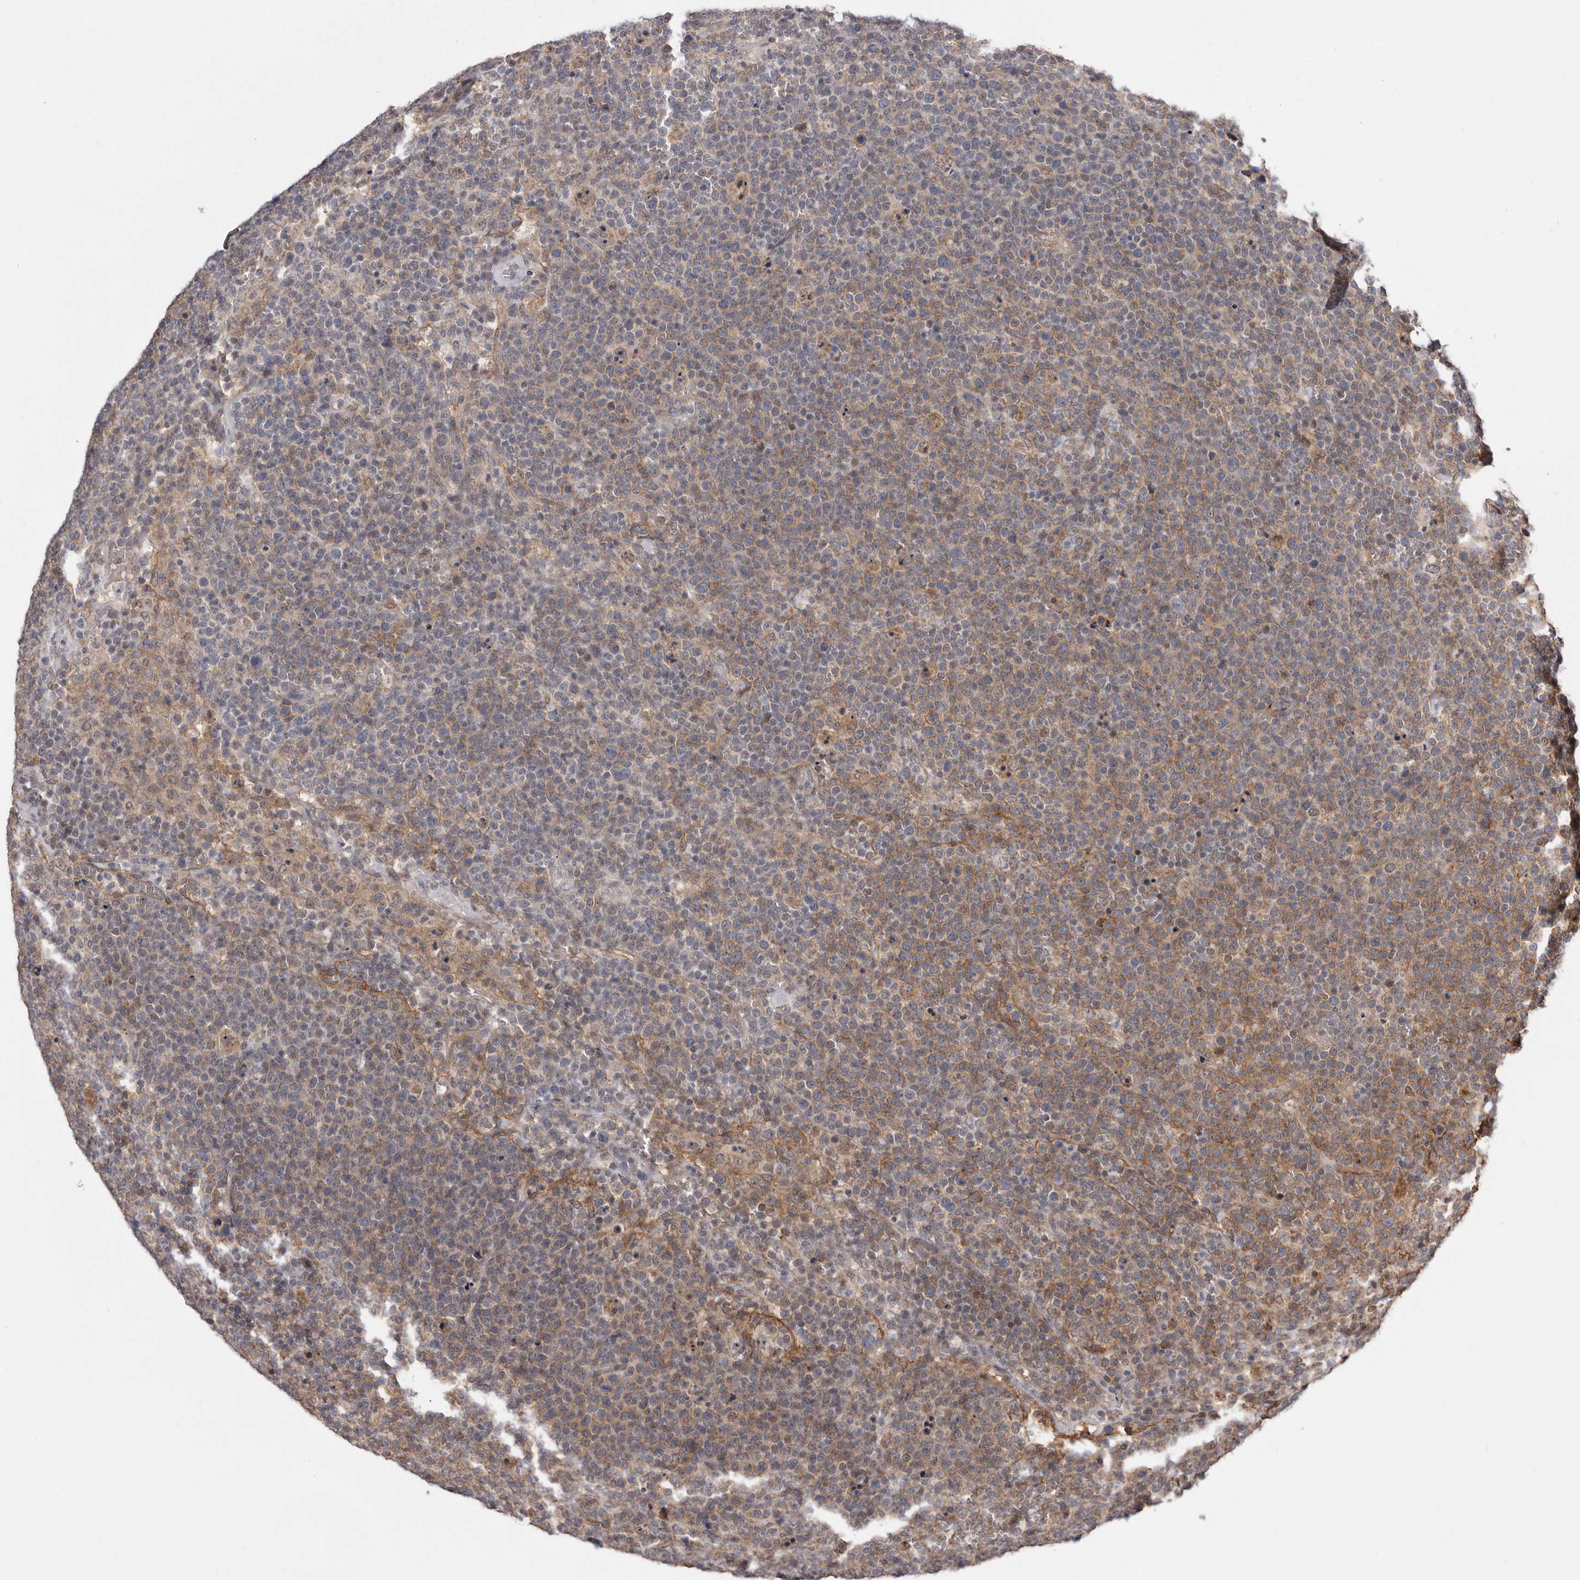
{"staining": {"intensity": "moderate", "quantity": "<25%", "location": "cytoplasmic/membranous"}, "tissue": "lymphoma", "cell_type": "Tumor cells", "image_type": "cancer", "snomed": [{"axis": "morphology", "description": "Malignant lymphoma, non-Hodgkin's type, High grade"}, {"axis": "topography", "description": "Lymph node"}], "caption": "Immunohistochemistry of human malignant lymphoma, non-Hodgkin's type (high-grade) displays low levels of moderate cytoplasmic/membranous staining in about <25% of tumor cells.", "gene": "MOGAT2", "patient": {"sex": "male", "age": 61}}